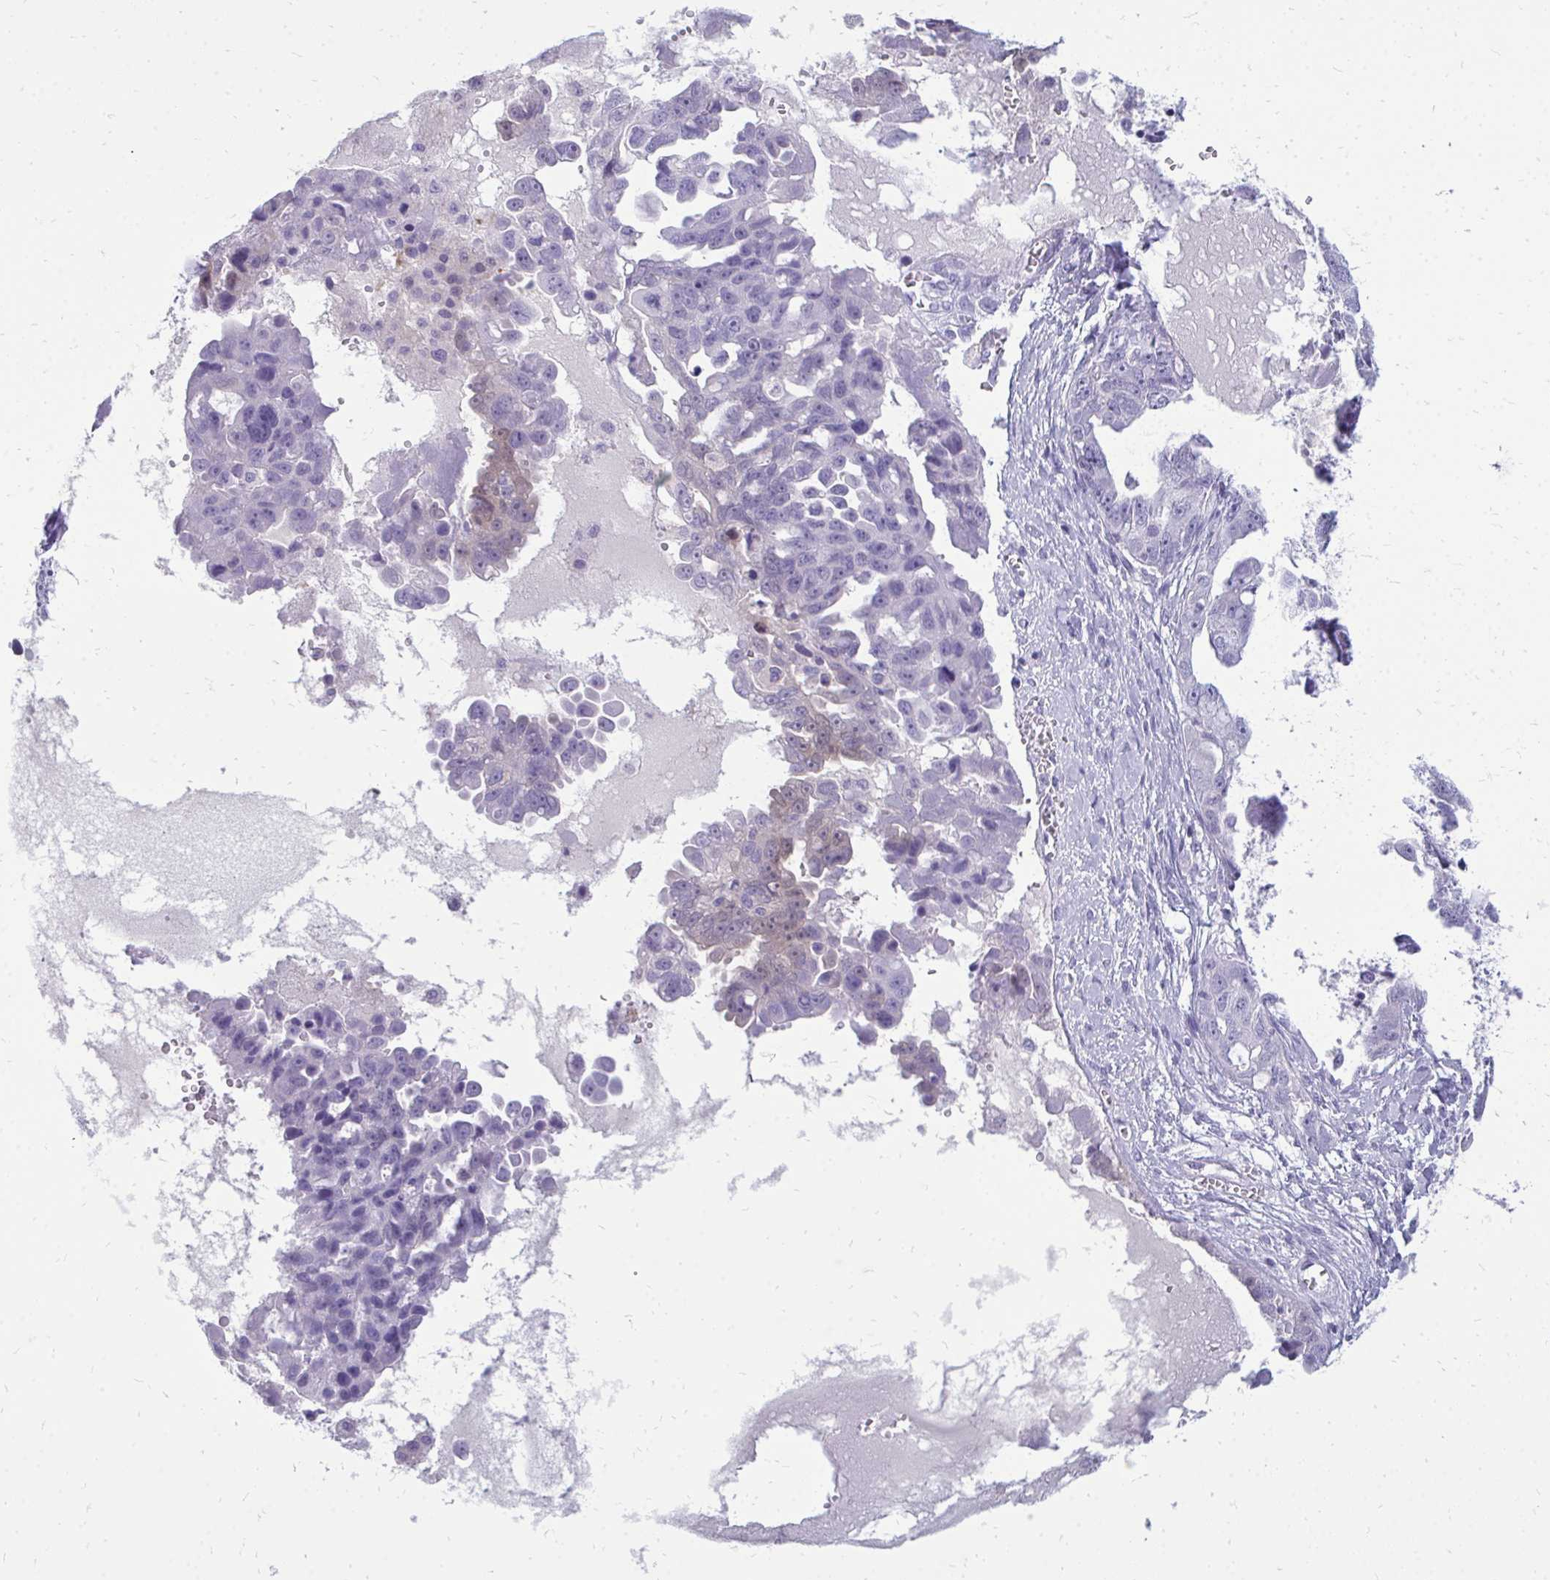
{"staining": {"intensity": "negative", "quantity": "none", "location": "none"}, "tissue": "ovarian cancer", "cell_type": "Tumor cells", "image_type": "cancer", "snomed": [{"axis": "morphology", "description": "Carcinoma, endometroid"}, {"axis": "topography", "description": "Ovary"}], "caption": "High magnification brightfield microscopy of ovarian cancer stained with DAB (brown) and counterstained with hematoxylin (blue): tumor cells show no significant staining.", "gene": "FABP3", "patient": {"sex": "female", "age": 70}}